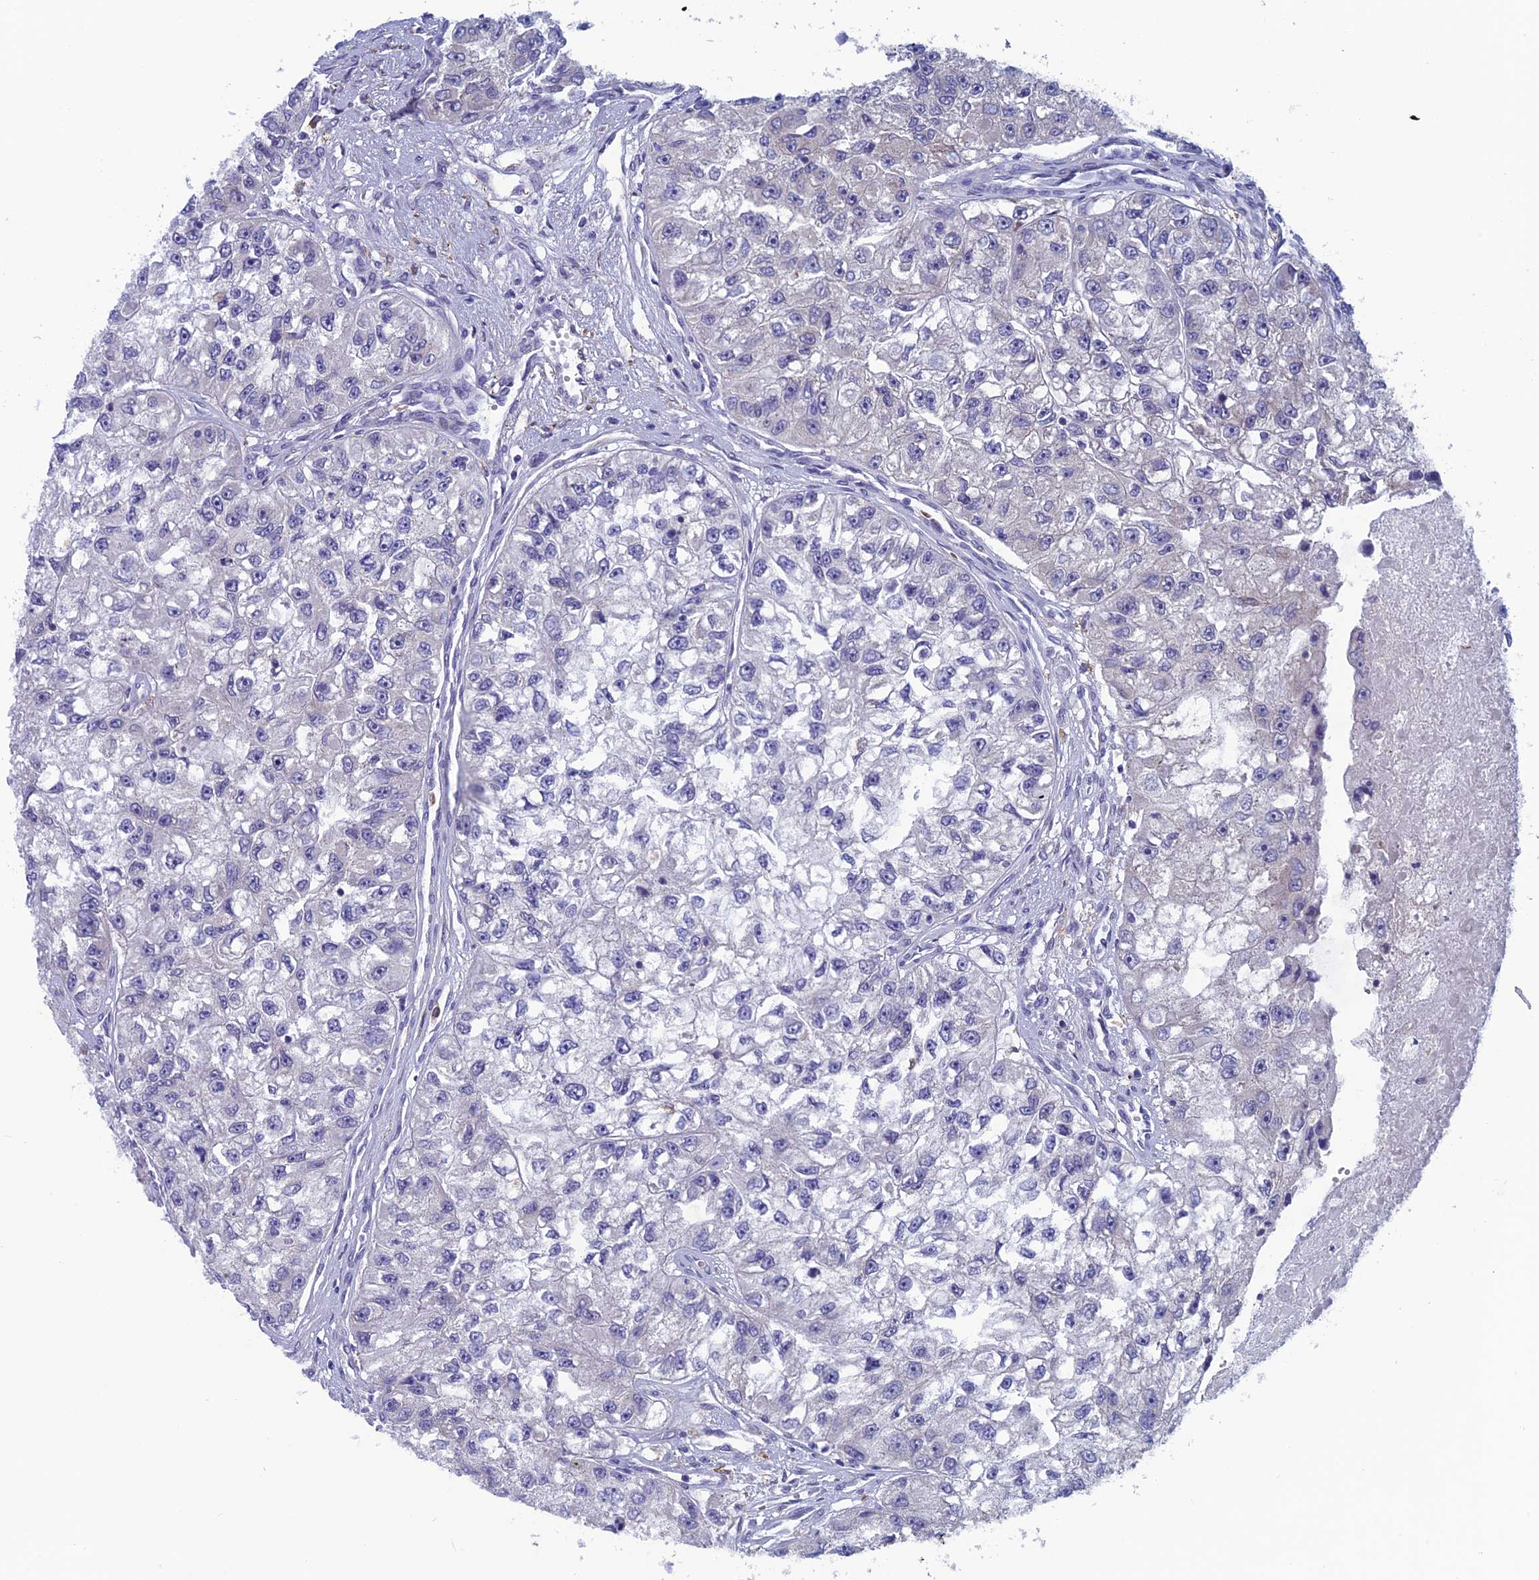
{"staining": {"intensity": "negative", "quantity": "none", "location": "none"}, "tissue": "renal cancer", "cell_type": "Tumor cells", "image_type": "cancer", "snomed": [{"axis": "morphology", "description": "Adenocarcinoma, NOS"}, {"axis": "topography", "description": "Kidney"}], "caption": "Immunohistochemical staining of human renal adenocarcinoma demonstrates no significant positivity in tumor cells. The staining is performed using DAB brown chromogen with nuclei counter-stained in using hematoxylin.", "gene": "MAST2", "patient": {"sex": "male", "age": 63}}